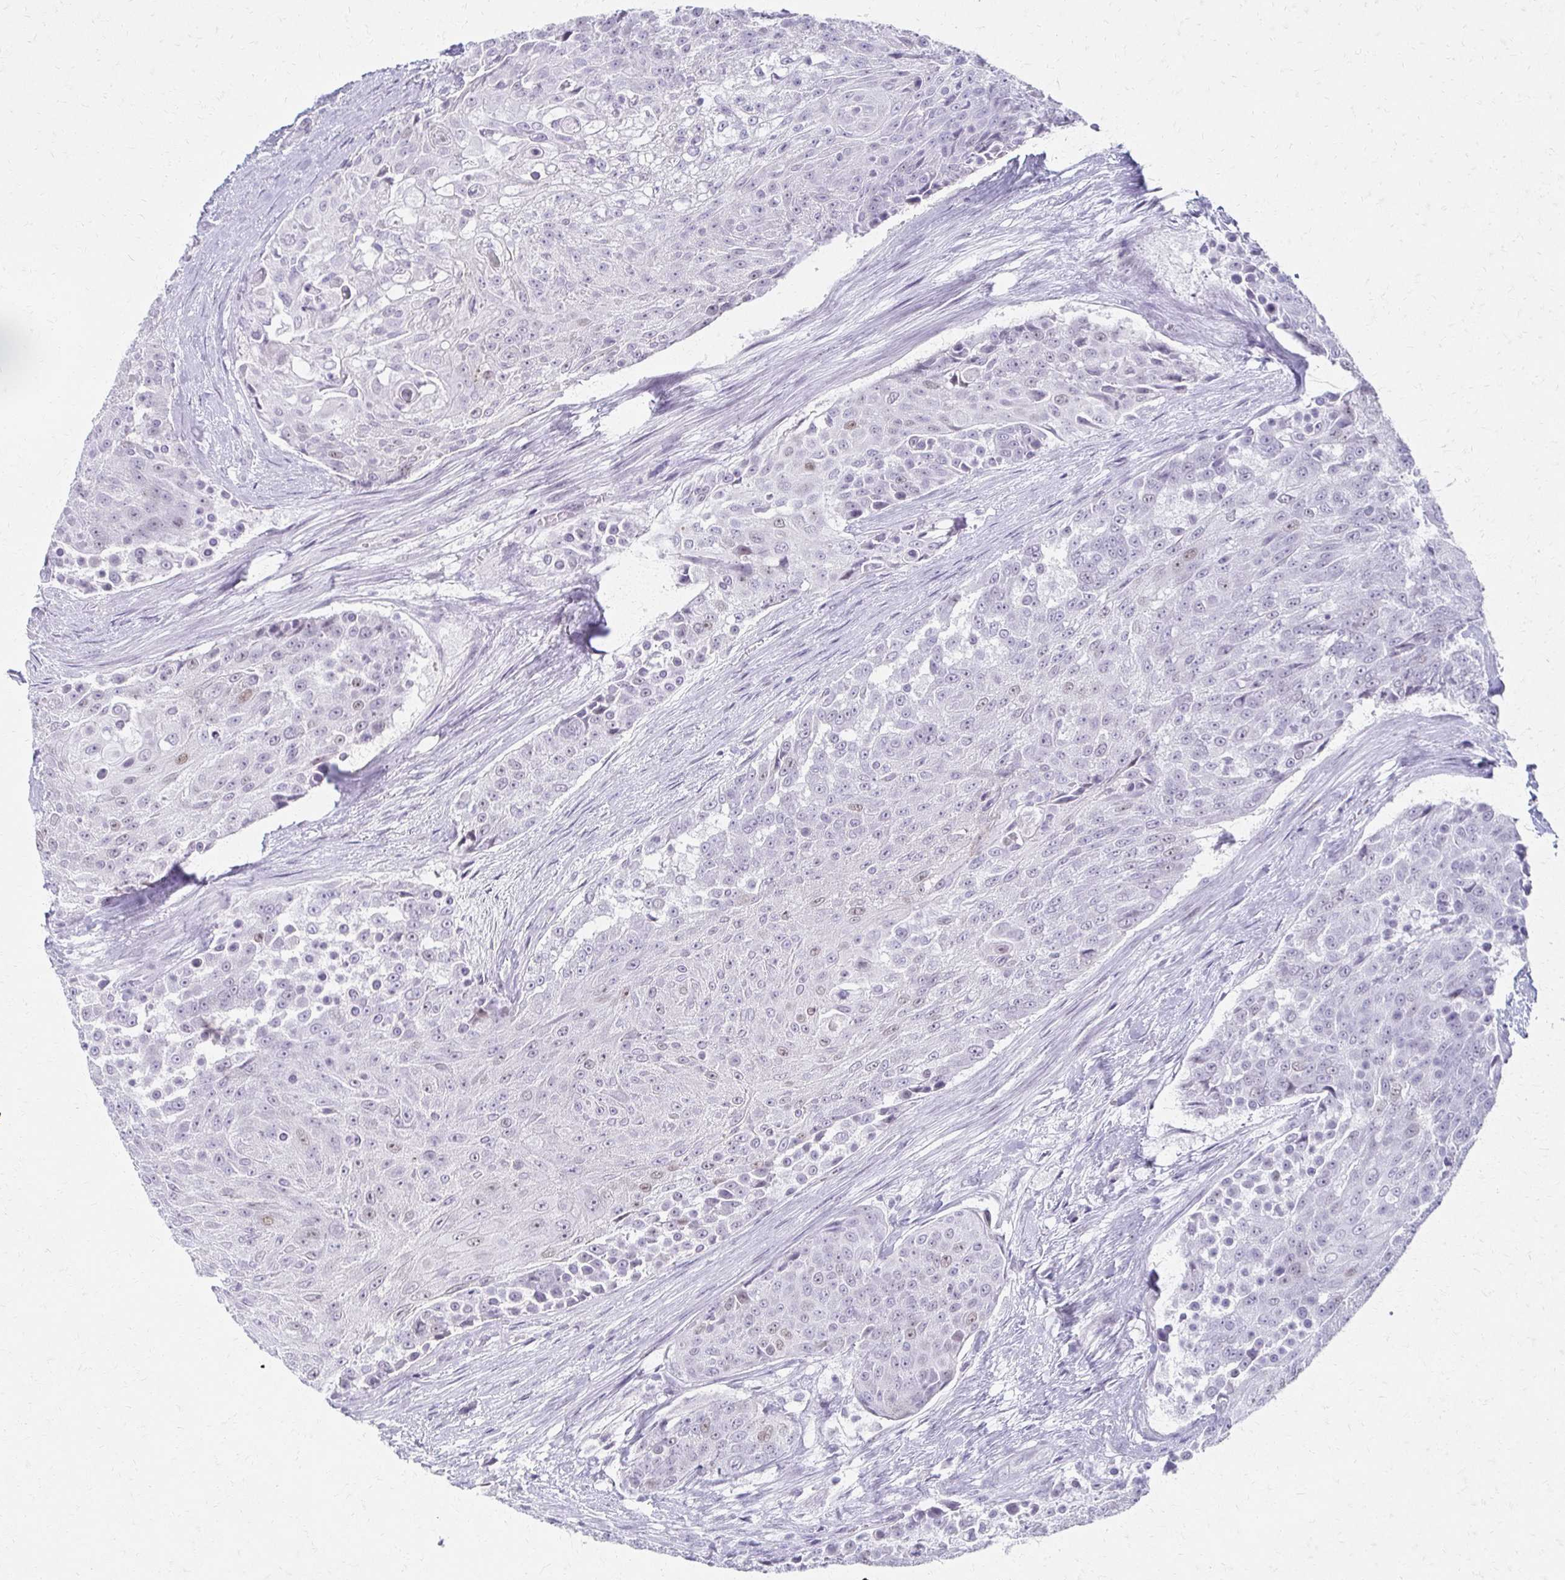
{"staining": {"intensity": "weak", "quantity": "<25%", "location": "nuclear"}, "tissue": "urothelial cancer", "cell_type": "Tumor cells", "image_type": "cancer", "snomed": [{"axis": "morphology", "description": "Urothelial carcinoma, High grade"}, {"axis": "topography", "description": "Urinary bladder"}], "caption": "A high-resolution histopathology image shows immunohistochemistry staining of urothelial carcinoma (high-grade), which shows no significant positivity in tumor cells.", "gene": "MORC4", "patient": {"sex": "female", "age": 63}}